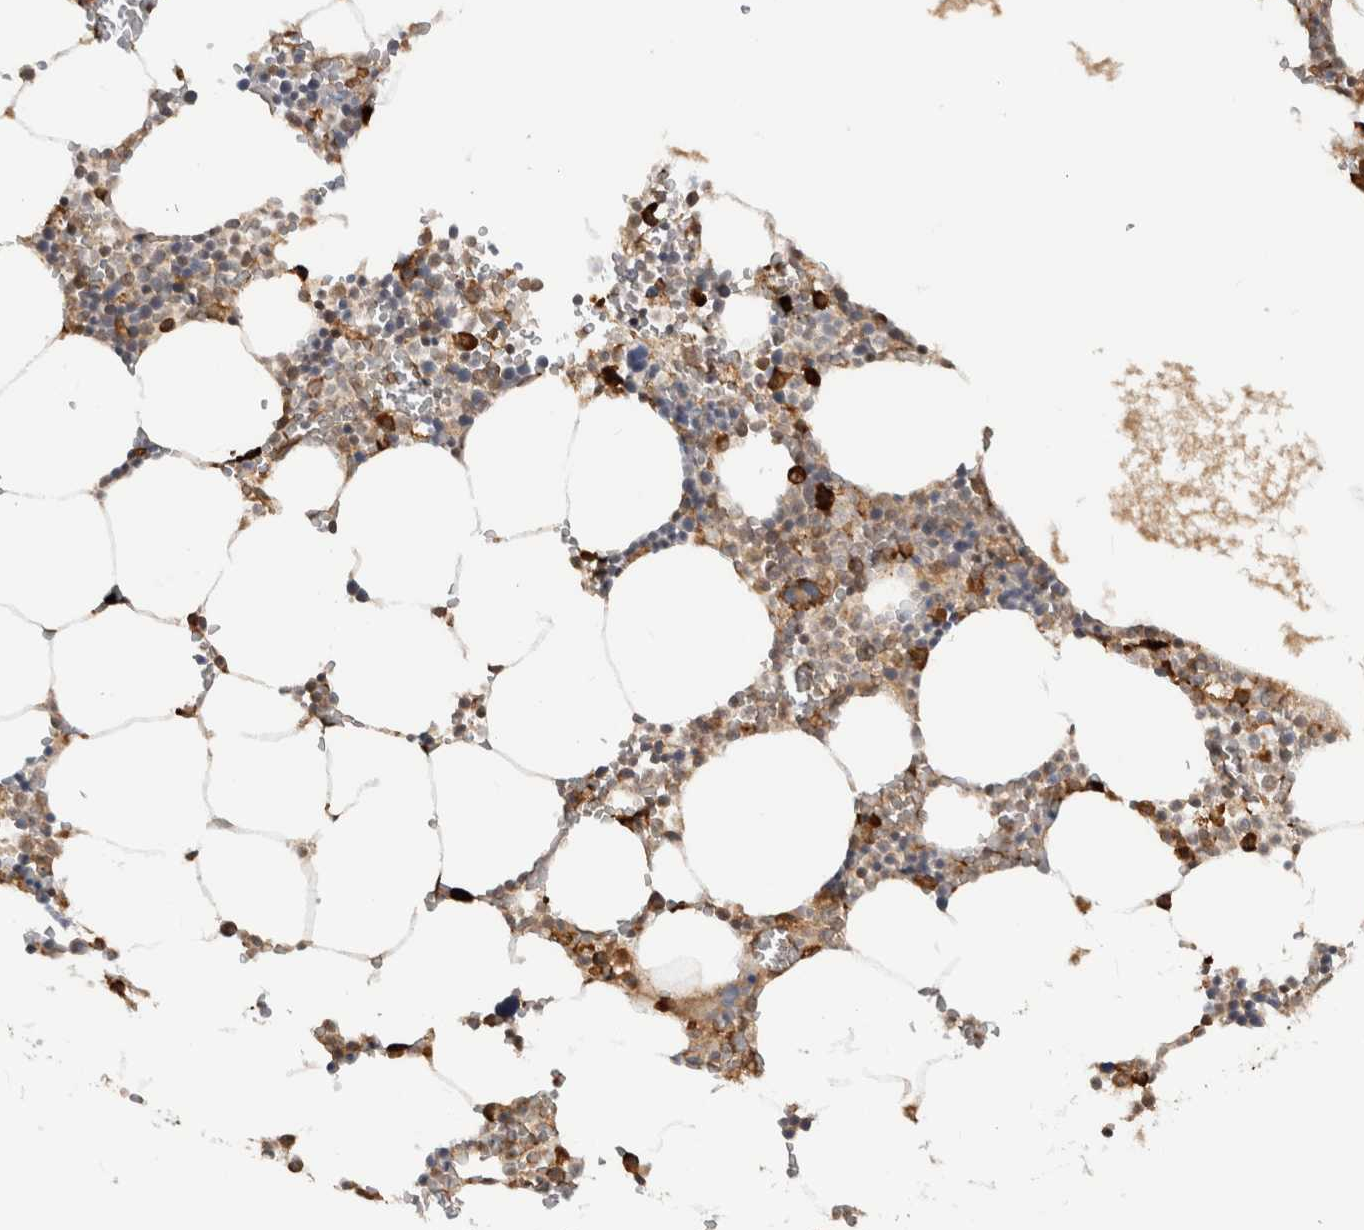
{"staining": {"intensity": "strong", "quantity": "<25%", "location": "cytoplasmic/membranous"}, "tissue": "bone marrow", "cell_type": "Hematopoietic cells", "image_type": "normal", "snomed": [{"axis": "morphology", "description": "Normal tissue, NOS"}, {"axis": "topography", "description": "Bone marrow"}], "caption": "The immunohistochemical stain highlights strong cytoplasmic/membranous expression in hematopoietic cells of benign bone marrow. (IHC, brightfield microscopy, high magnification).", "gene": "MS4A7", "patient": {"sex": "male", "age": 70}}